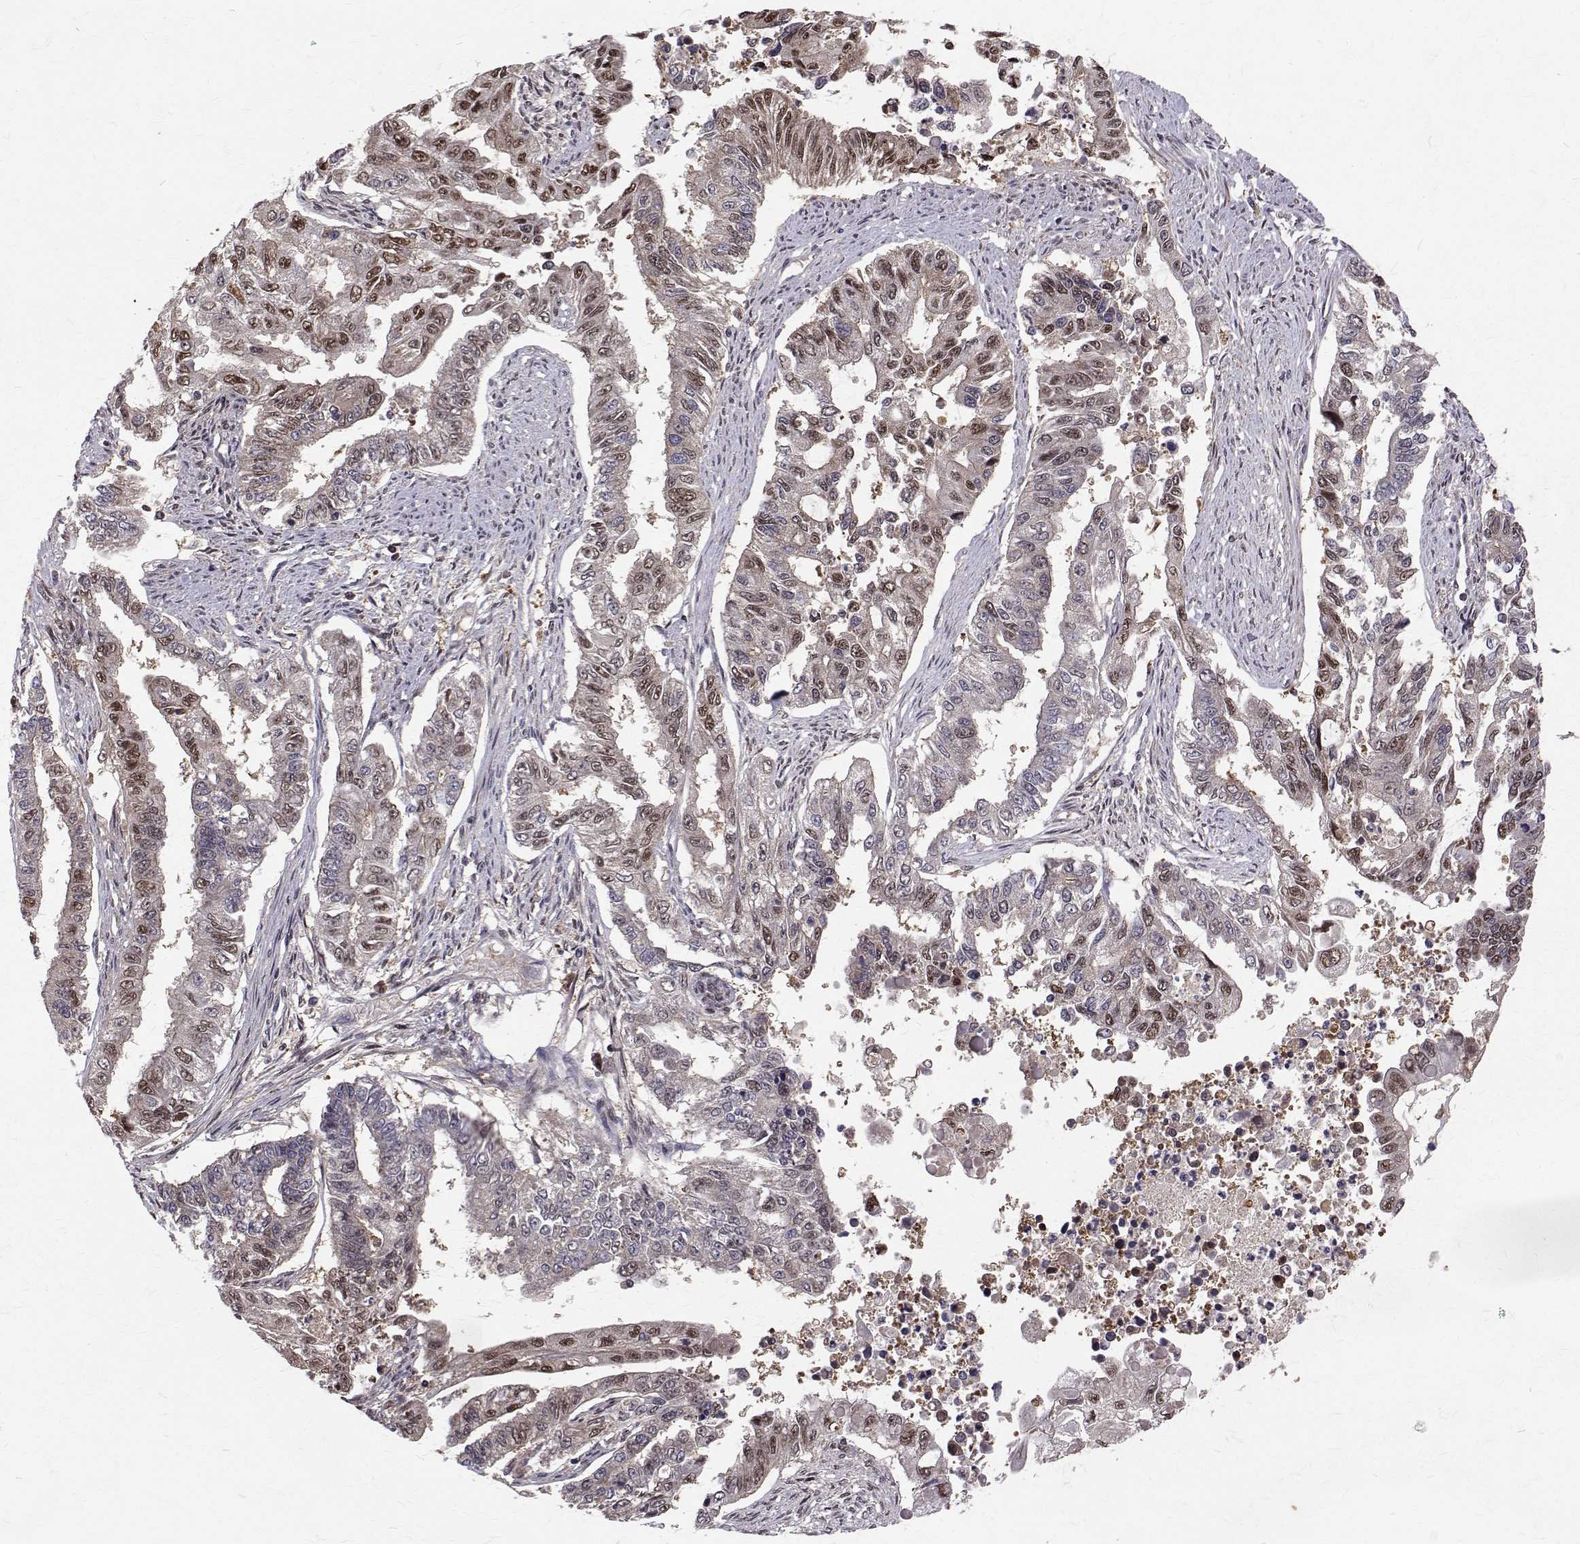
{"staining": {"intensity": "moderate", "quantity": "<25%", "location": "nuclear"}, "tissue": "endometrial cancer", "cell_type": "Tumor cells", "image_type": "cancer", "snomed": [{"axis": "morphology", "description": "Adenocarcinoma, NOS"}, {"axis": "topography", "description": "Uterus"}], "caption": "Endometrial adenocarcinoma stained with immunohistochemistry demonstrates moderate nuclear expression in approximately <25% of tumor cells.", "gene": "NIF3L1", "patient": {"sex": "female", "age": 59}}